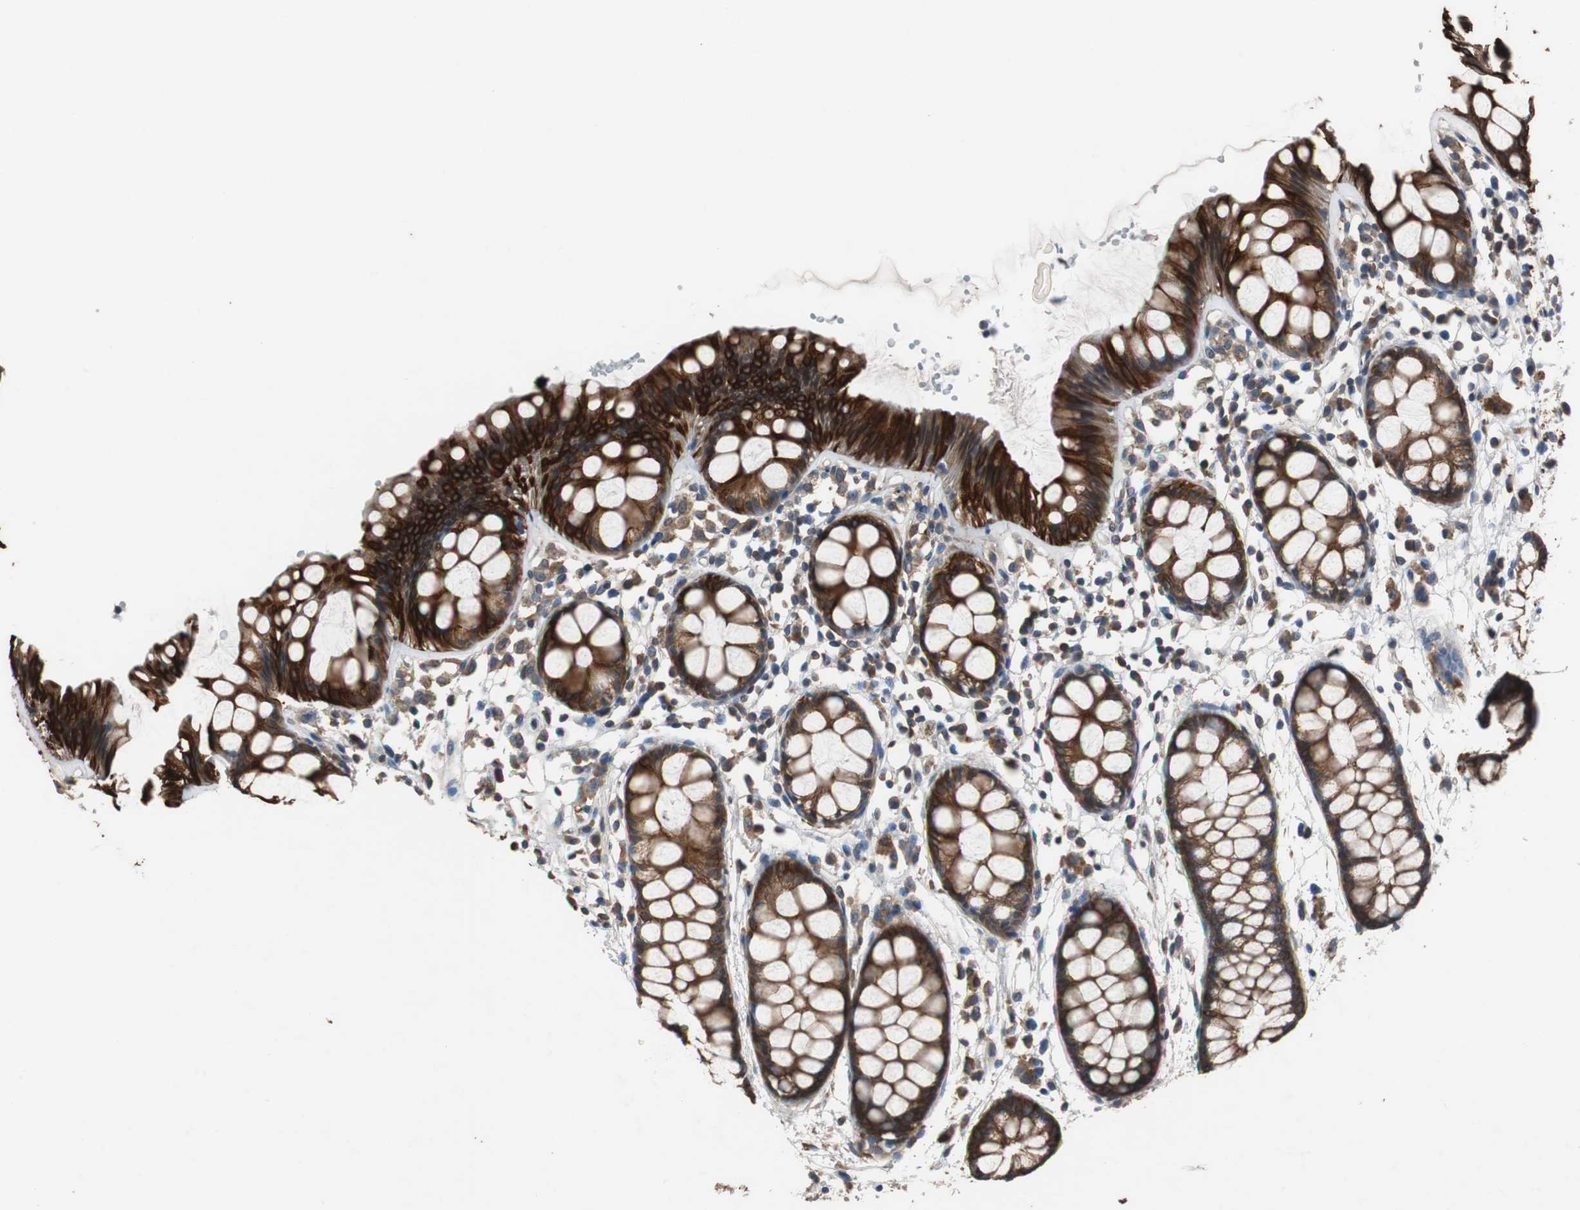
{"staining": {"intensity": "strong", "quantity": ">75%", "location": "cytoplasmic/membranous"}, "tissue": "rectum", "cell_type": "Glandular cells", "image_type": "normal", "snomed": [{"axis": "morphology", "description": "Normal tissue, NOS"}, {"axis": "topography", "description": "Rectum"}], "caption": "DAB immunohistochemical staining of benign human rectum exhibits strong cytoplasmic/membranous protein positivity in approximately >75% of glandular cells.", "gene": "USP10", "patient": {"sex": "female", "age": 66}}